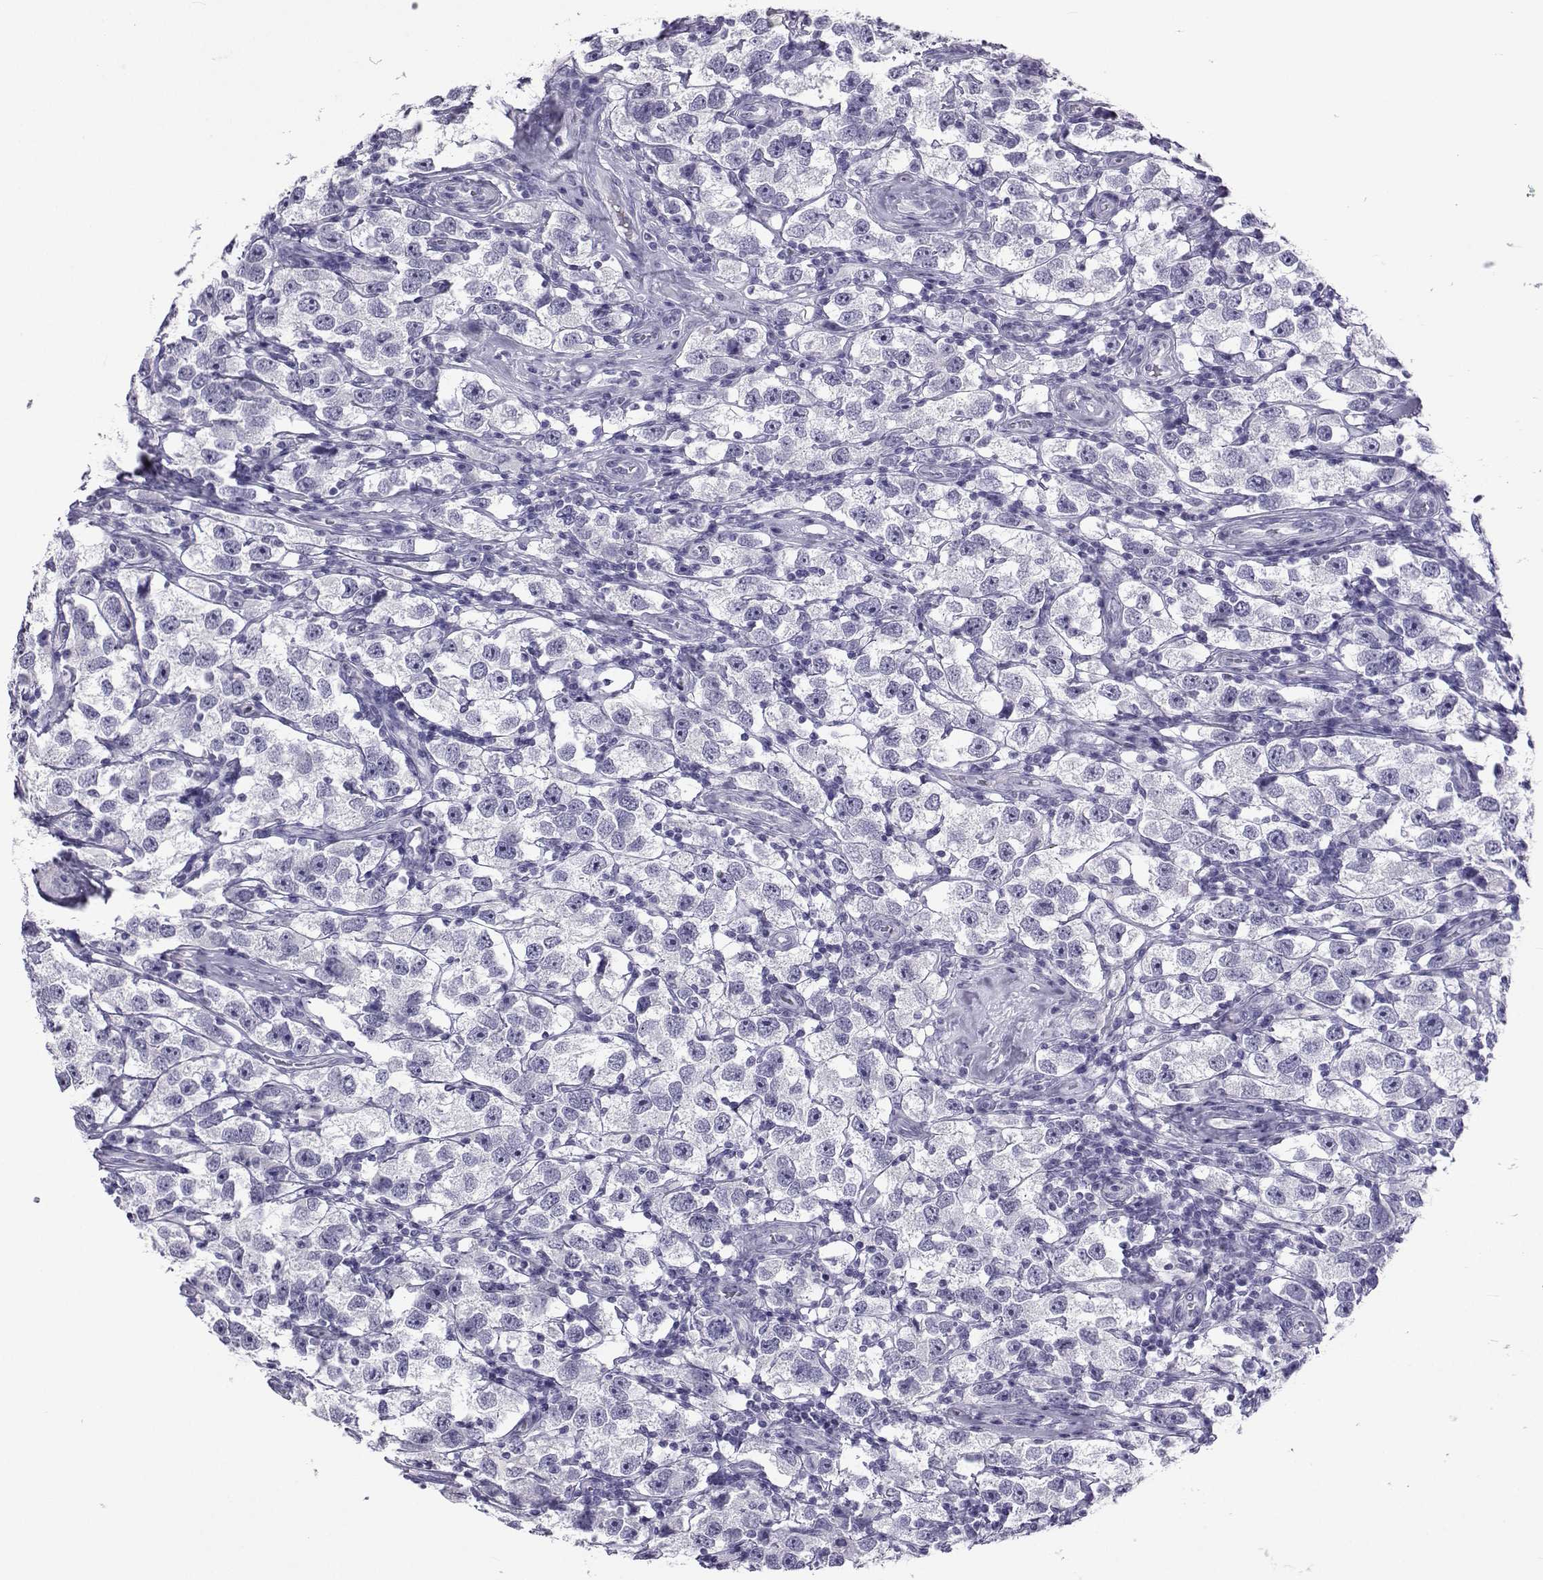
{"staining": {"intensity": "negative", "quantity": "none", "location": "none"}, "tissue": "testis cancer", "cell_type": "Tumor cells", "image_type": "cancer", "snomed": [{"axis": "morphology", "description": "Seminoma, NOS"}, {"axis": "topography", "description": "Testis"}], "caption": "Immunohistochemistry micrograph of neoplastic tissue: testis seminoma stained with DAB (3,3'-diaminobenzidine) reveals no significant protein positivity in tumor cells.", "gene": "ACTL7A", "patient": {"sex": "male", "age": 26}}